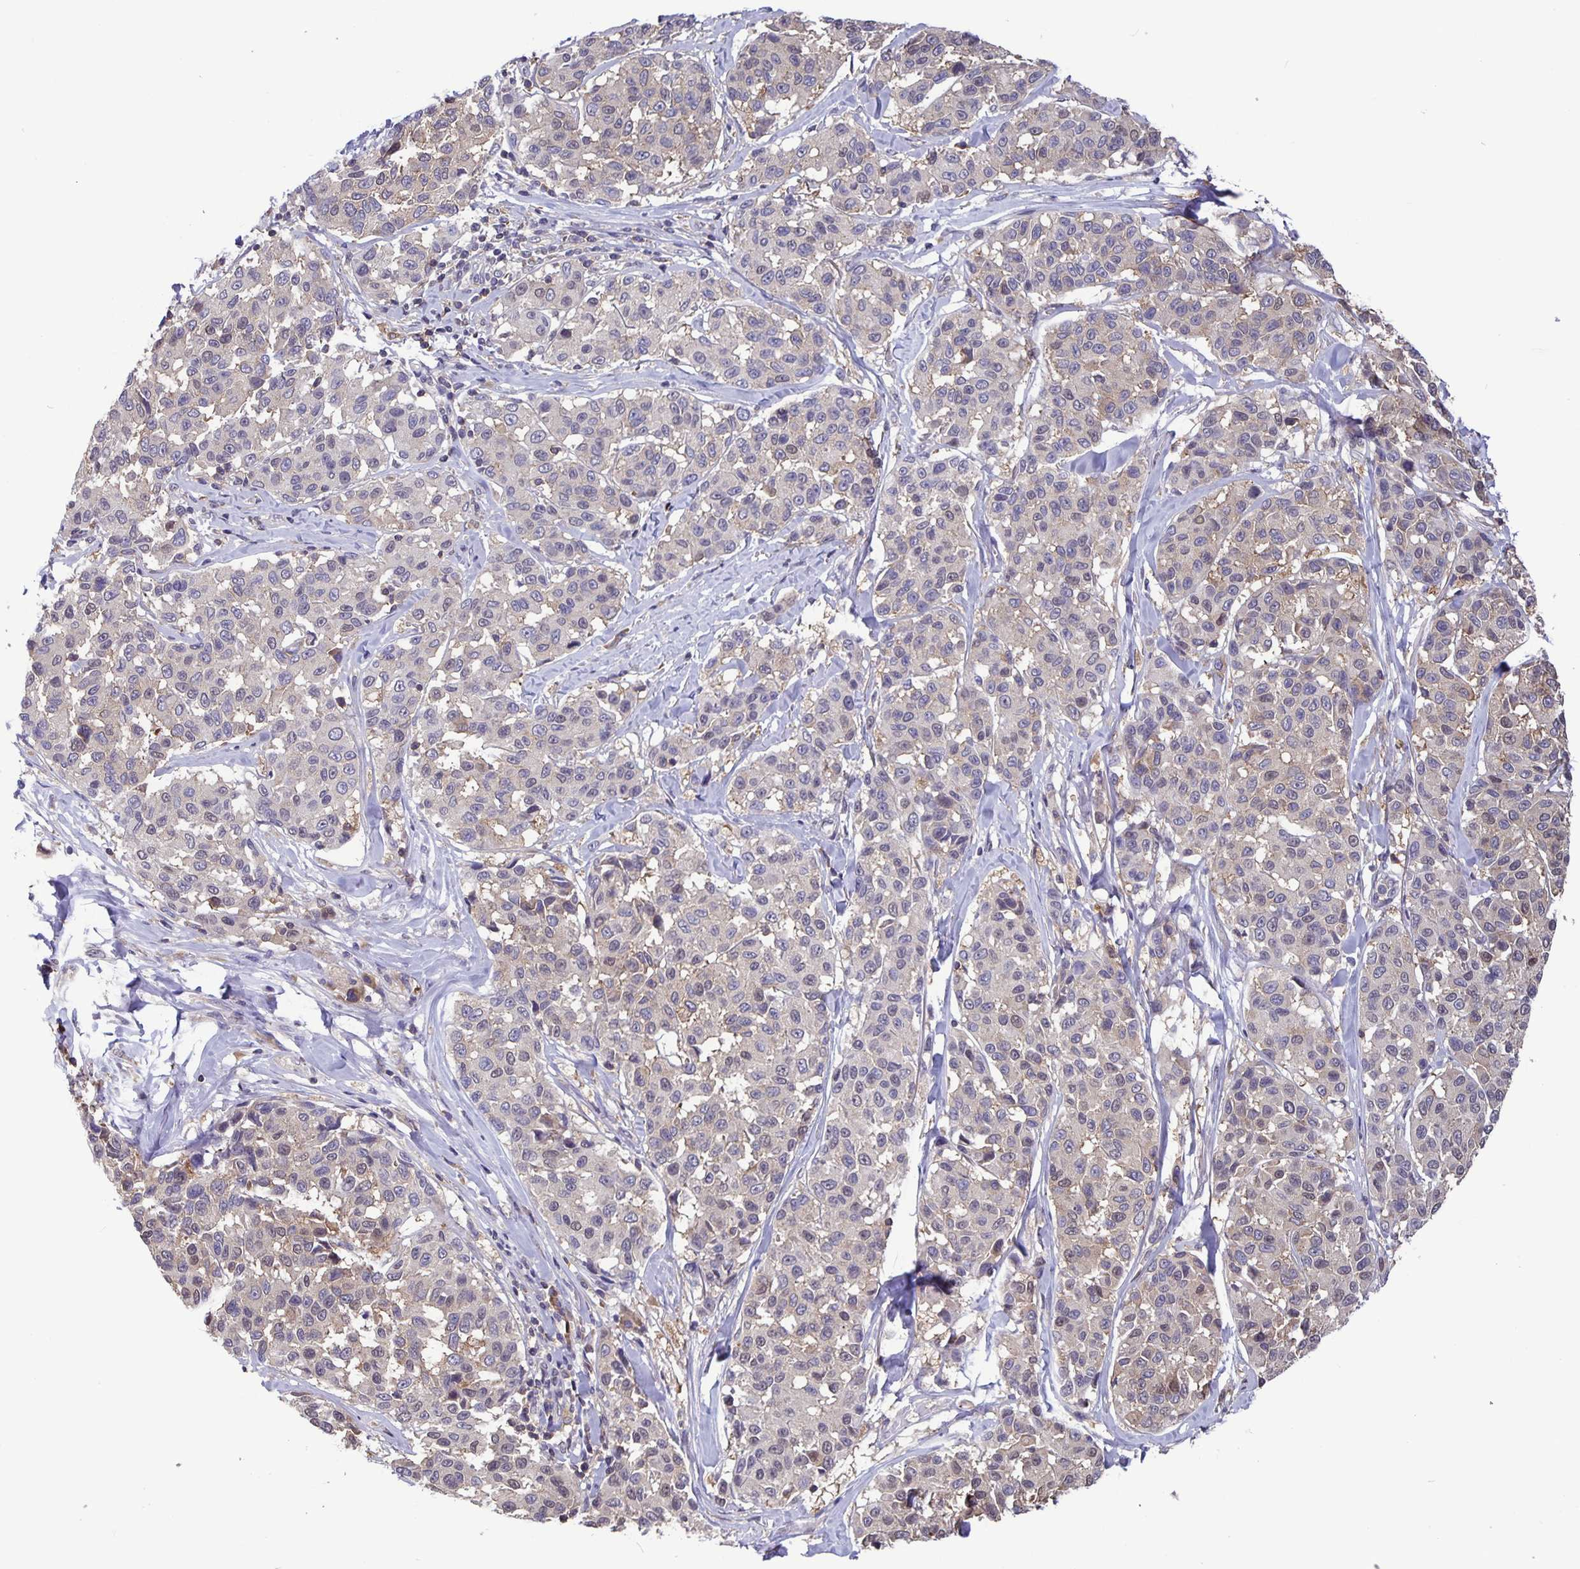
{"staining": {"intensity": "negative", "quantity": "none", "location": "none"}, "tissue": "melanoma", "cell_type": "Tumor cells", "image_type": "cancer", "snomed": [{"axis": "morphology", "description": "Malignant melanoma, NOS"}, {"axis": "topography", "description": "Skin"}], "caption": "Human malignant melanoma stained for a protein using immunohistochemistry (IHC) exhibits no expression in tumor cells.", "gene": "FEM1C", "patient": {"sex": "female", "age": 66}}